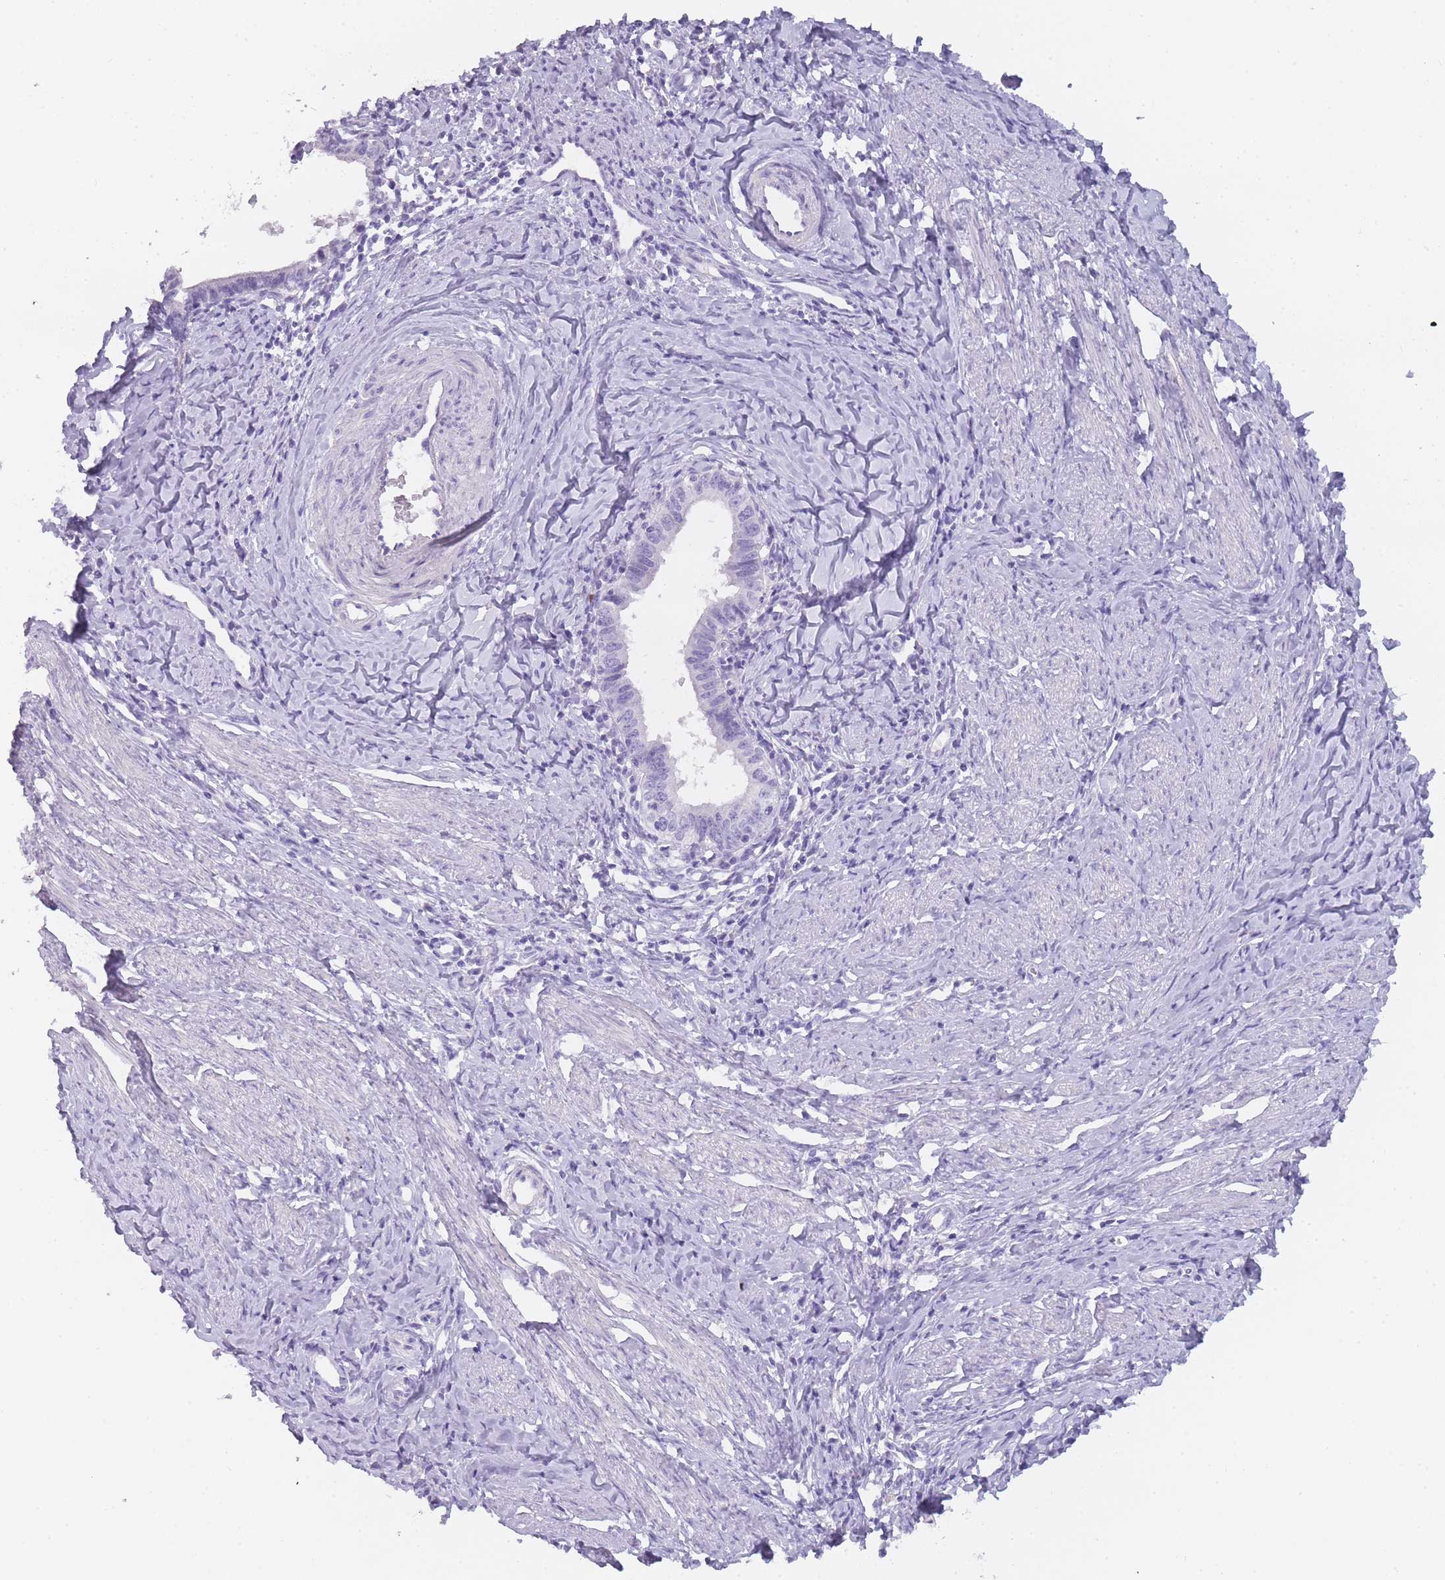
{"staining": {"intensity": "negative", "quantity": "none", "location": "none"}, "tissue": "cervical cancer", "cell_type": "Tumor cells", "image_type": "cancer", "snomed": [{"axis": "morphology", "description": "Adenocarcinoma, NOS"}, {"axis": "topography", "description": "Cervix"}], "caption": "Tumor cells are negative for protein expression in human cervical adenocarcinoma.", "gene": "TCP11", "patient": {"sex": "female", "age": 36}}